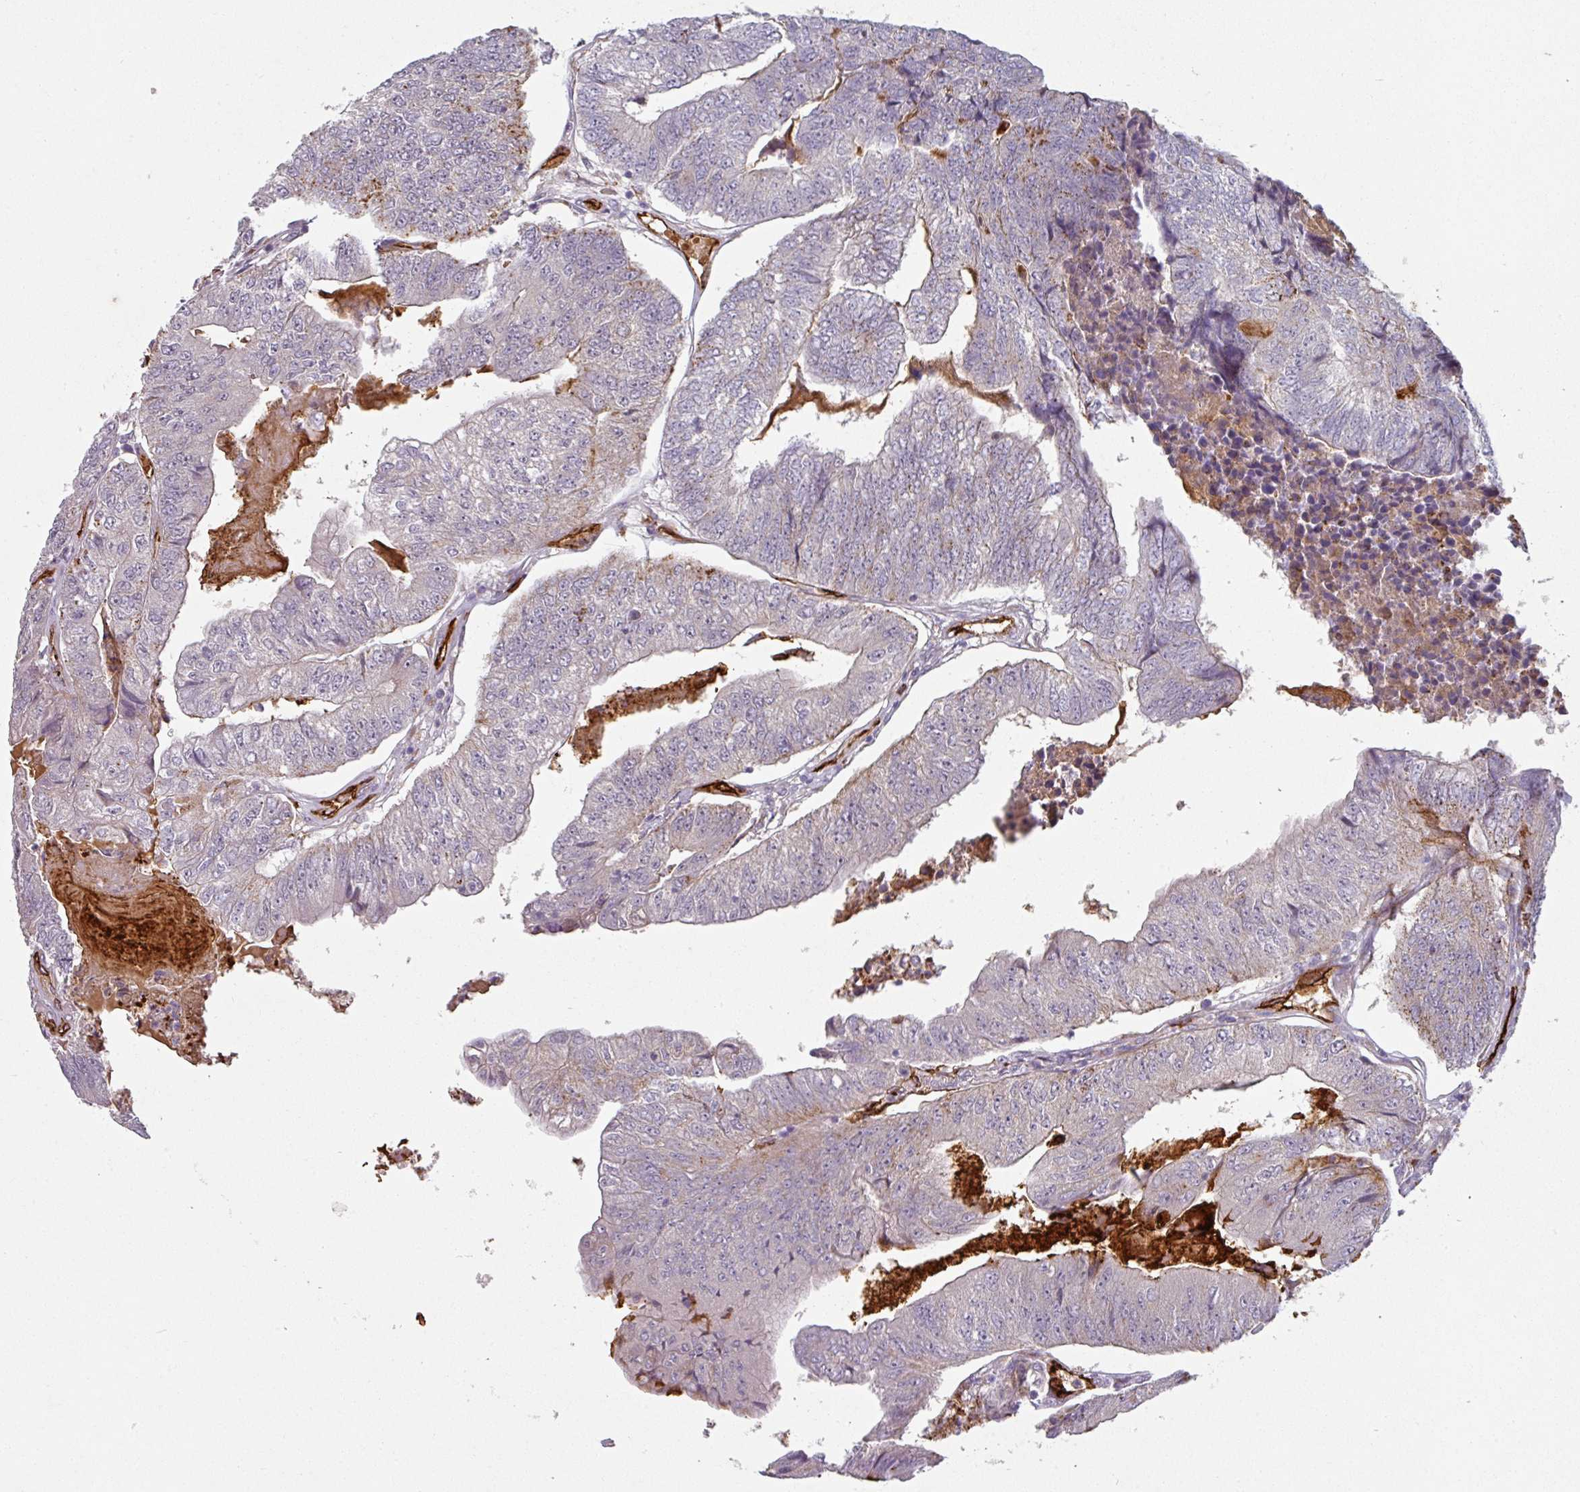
{"staining": {"intensity": "moderate", "quantity": "<25%", "location": "cytoplasmic/membranous"}, "tissue": "colorectal cancer", "cell_type": "Tumor cells", "image_type": "cancer", "snomed": [{"axis": "morphology", "description": "Adenocarcinoma, NOS"}, {"axis": "topography", "description": "Colon"}], "caption": "Immunohistochemical staining of colorectal adenocarcinoma reveals moderate cytoplasmic/membranous protein staining in about <25% of tumor cells.", "gene": "PRODH2", "patient": {"sex": "female", "age": 67}}